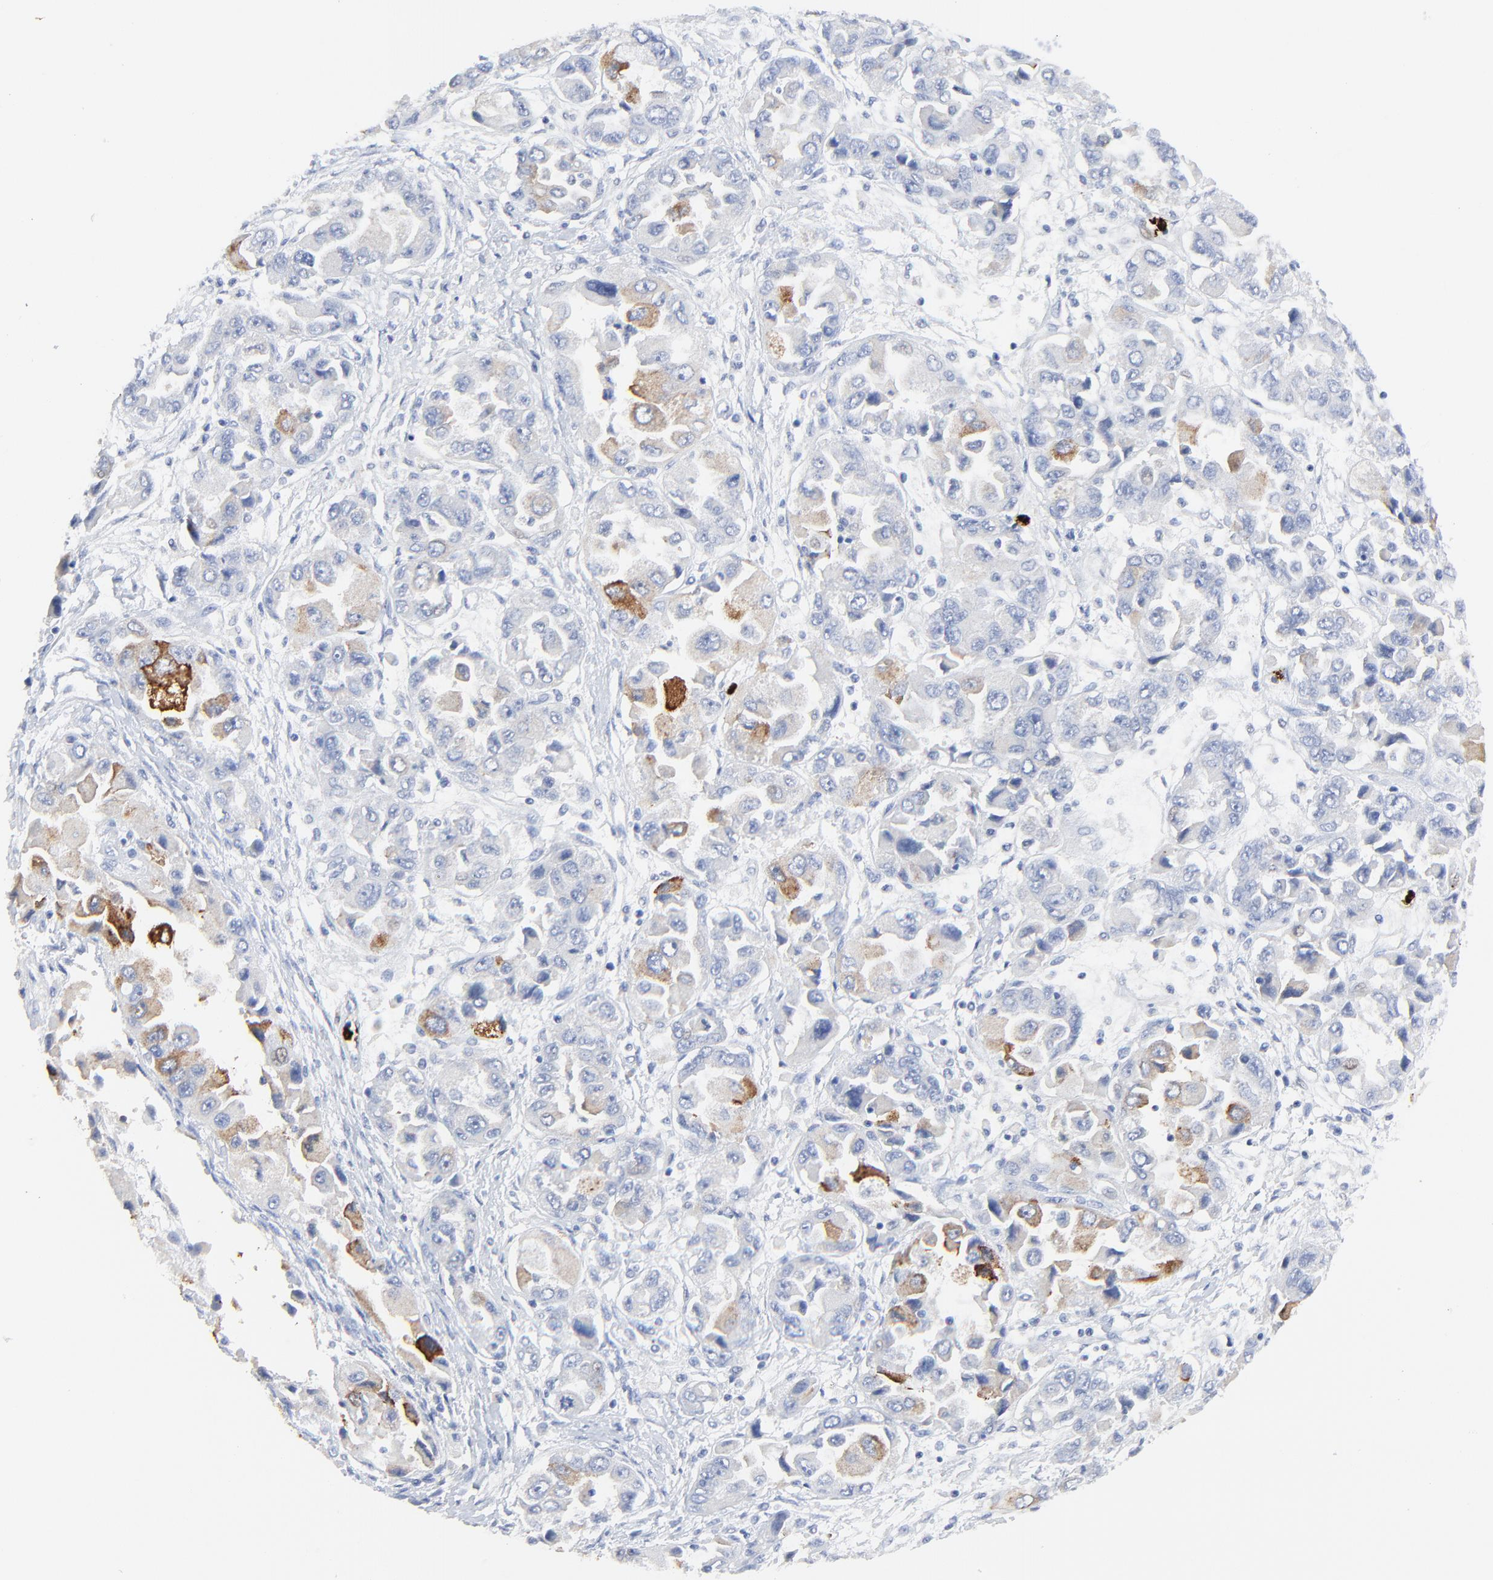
{"staining": {"intensity": "moderate", "quantity": "<25%", "location": "cytoplasmic/membranous"}, "tissue": "ovarian cancer", "cell_type": "Tumor cells", "image_type": "cancer", "snomed": [{"axis": "morphology", "description": "Cystadenocarcinoma, serous, NOS"}, {"axis": "topography", "description": "Ovary"}], "caption": "IHC histopathology image of human ovarian cancer (serous cystadenocarcinoma) stained for a protein (brown), which demonstrates low levels of moderate cytoplasmic/membranous expression in about <25% of tumor cells.", "gene": "LCN2", "patient": {"sex": "female", "age": 84}}